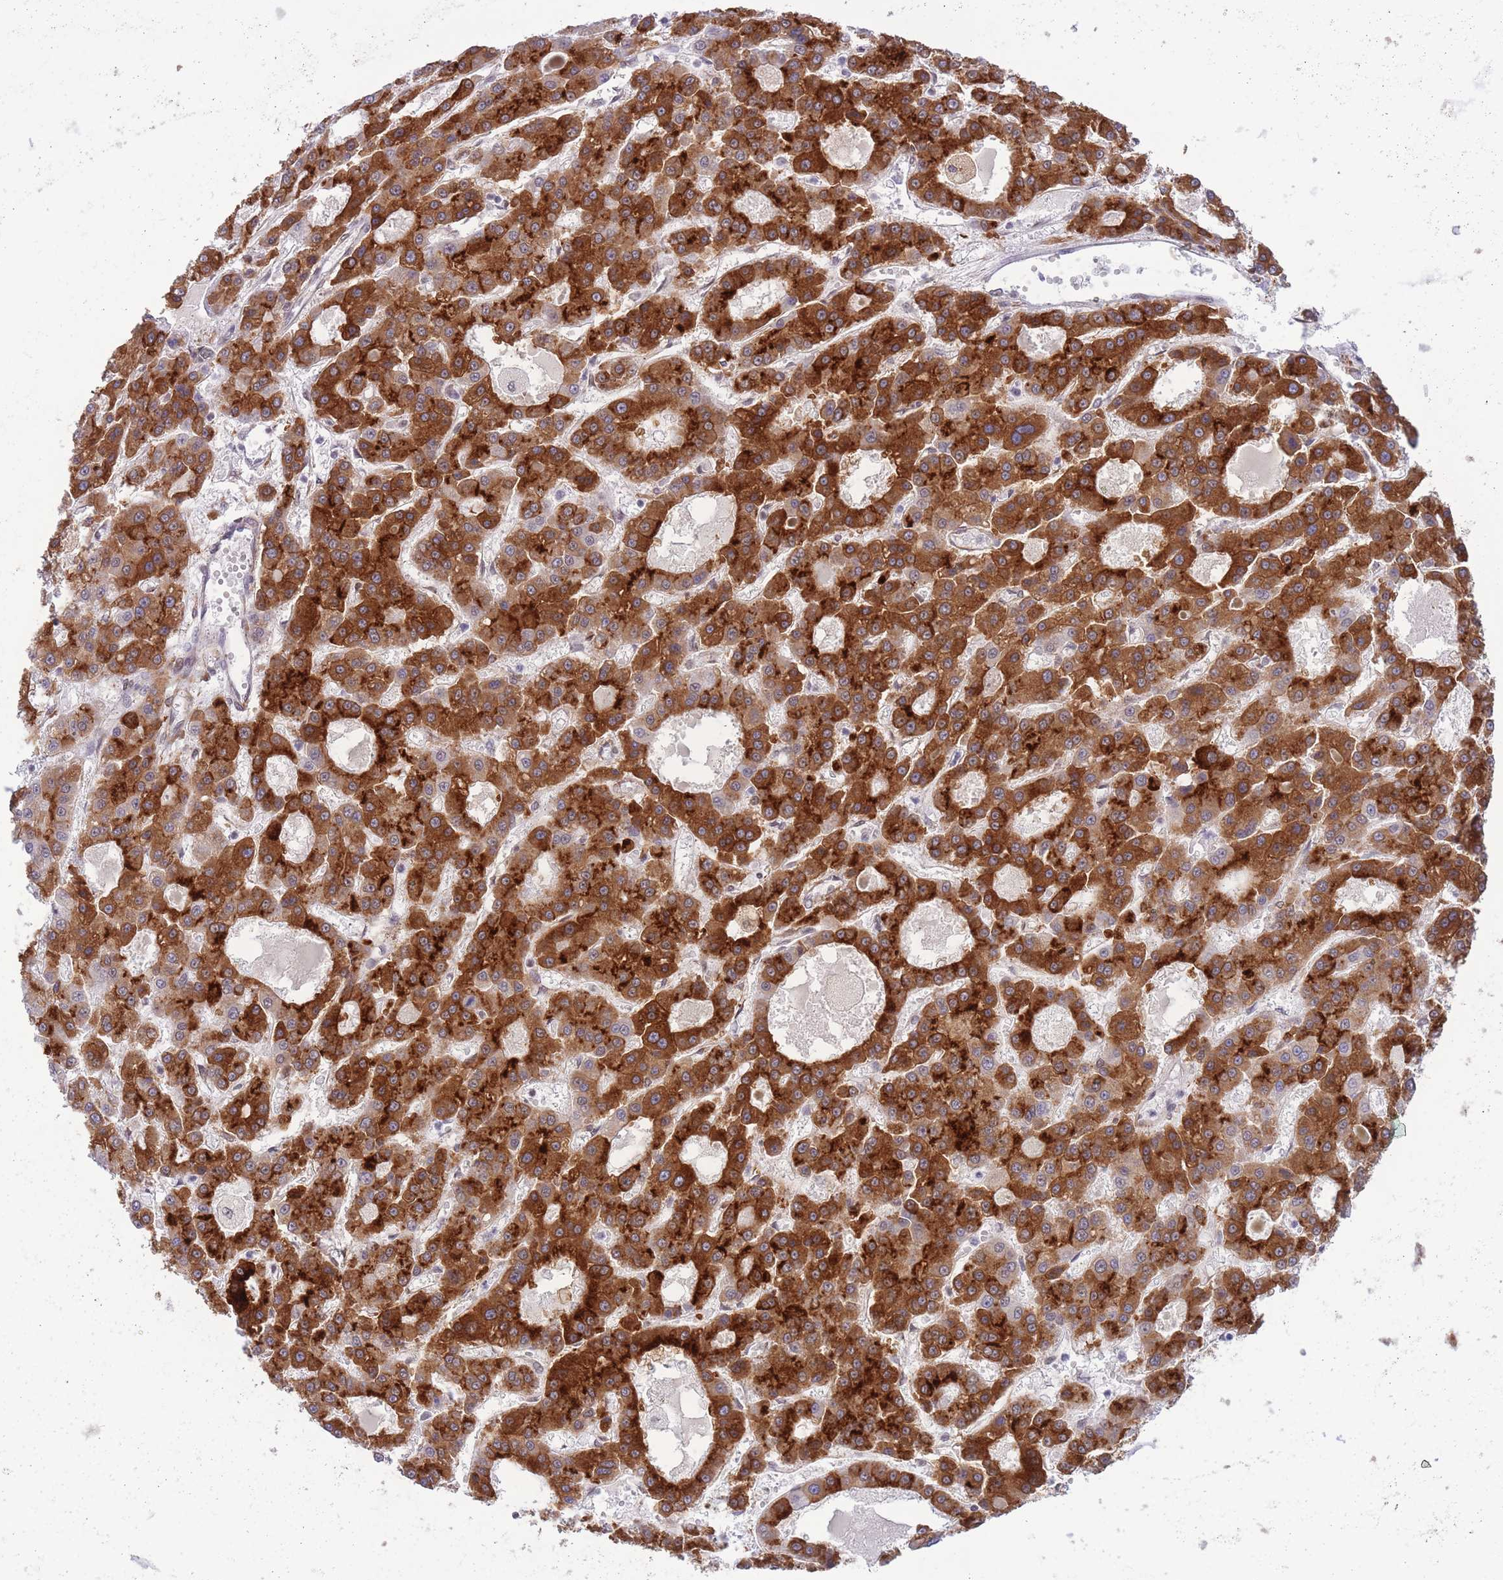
{"staining": {"intensity": "strong", "quantity": ">75%", "location": "cytoplasmic/membranous"}, "tissue": "liver cancer", "cell_type": "Tumor cells", "image_type": "cancer", "snomed": [{"axis": "morphology", "description": "Carcinoma, Hepatocellular, NOS"}, {"axis": "topography", "description": "Liver"}], "caption": "The micrograph displays immunohistochemical staining of liver cancer (hepatocellular carcinoma). There is strong cytoplasmic/membranous positivity is present in approximately >75% of tumor cells.", "gene": "CYP2B6", "patient": {"sex": "male", "age": 70}}